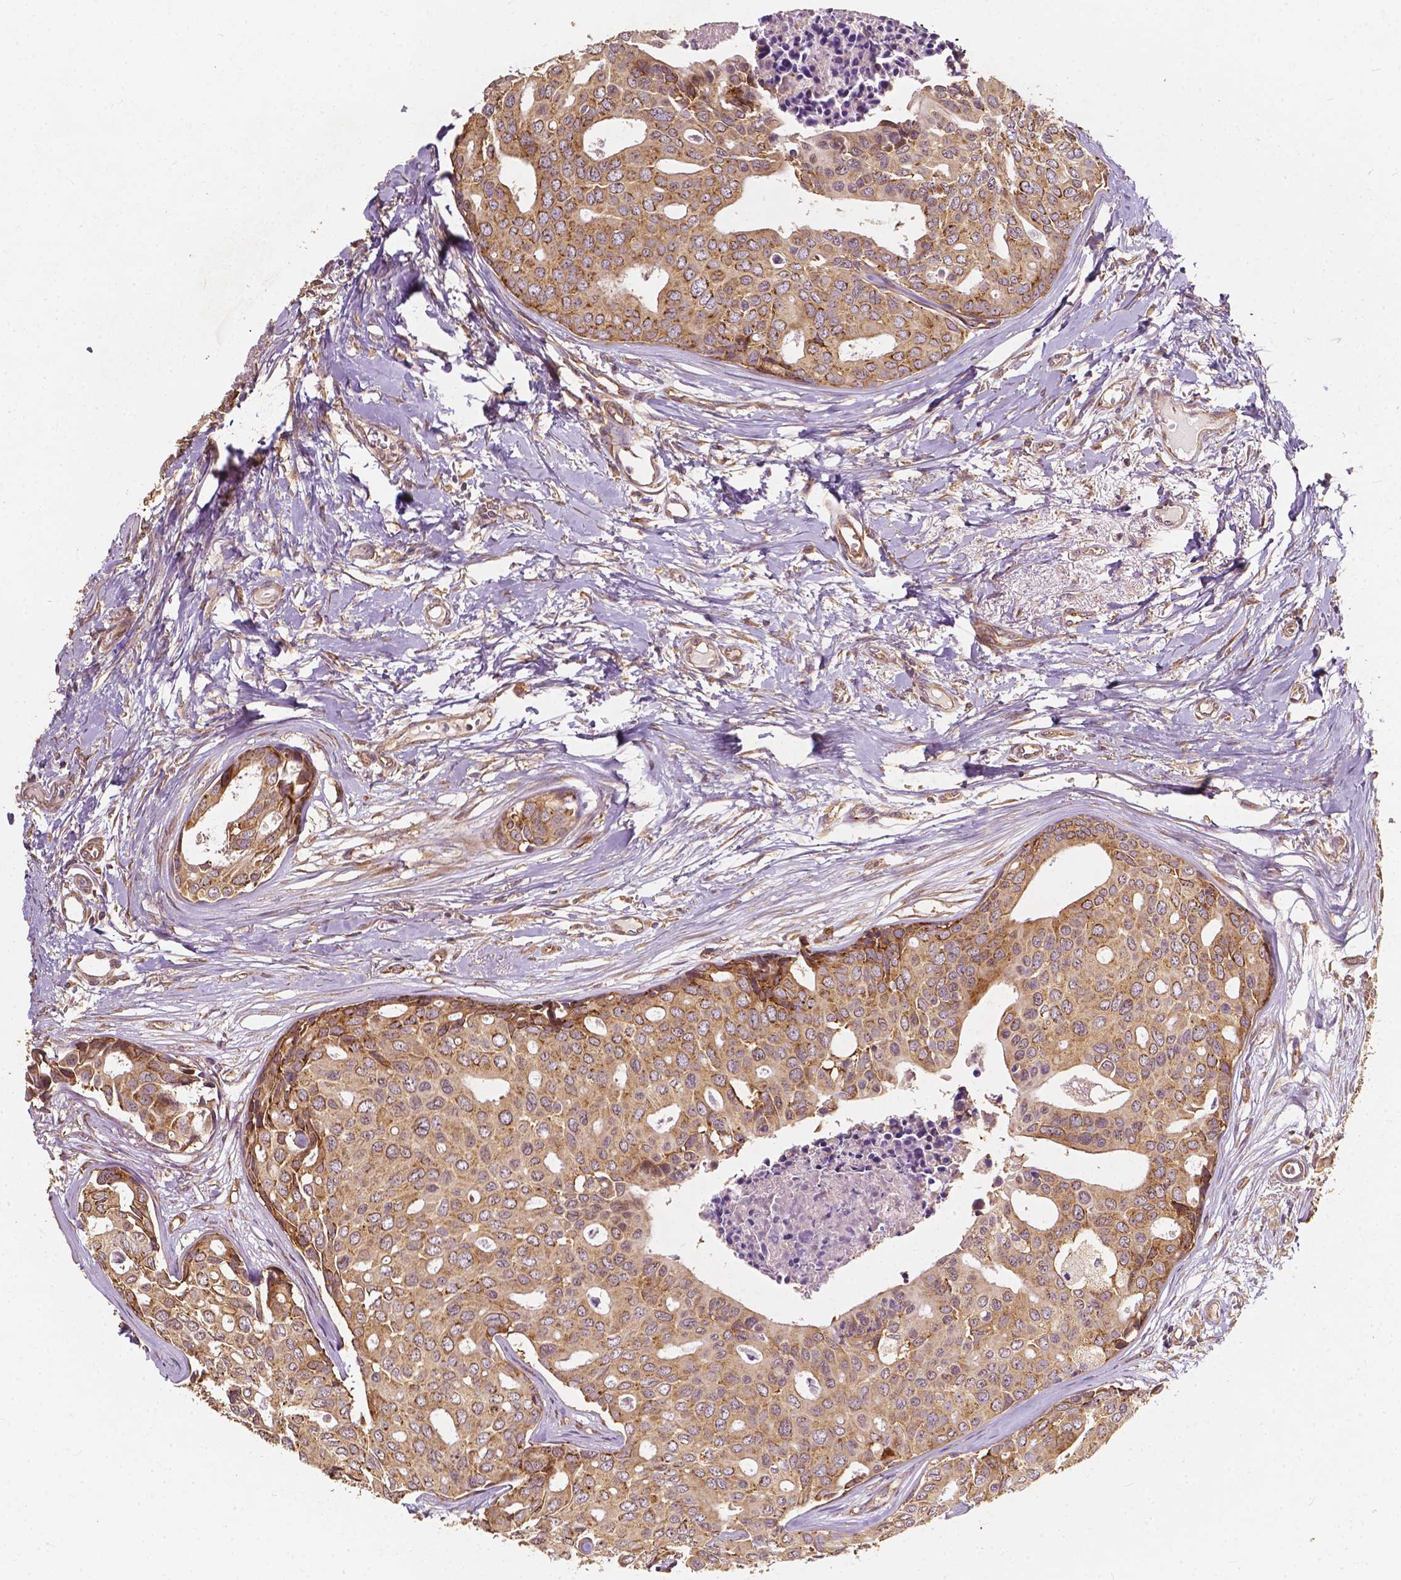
{"staining": {"intensity": "moderate", "quantity": ">75%", "location": "cytoplasmic/membranous"}, "tissue": "breast cancer", "cell_type": "Tumor cells", "image_type": "cancer", "snomed": [{"axis": "morphology", "description": "Duct carcinoma"}, {"axis": "topography", "description": "Breast"}], "caption": "Immunohistochemistry of human breast cancer reveals medium levels of moderate cytoplasmic/membranous positivity in approximately >75% of tumor cells. The protein of interest is stained brown, and the nuclei are stained in blue (DAB IHC with brightfield microscopy, high magnification).", "gene": "G3BP1", "patient": {"sex": "female", "age": 54}}